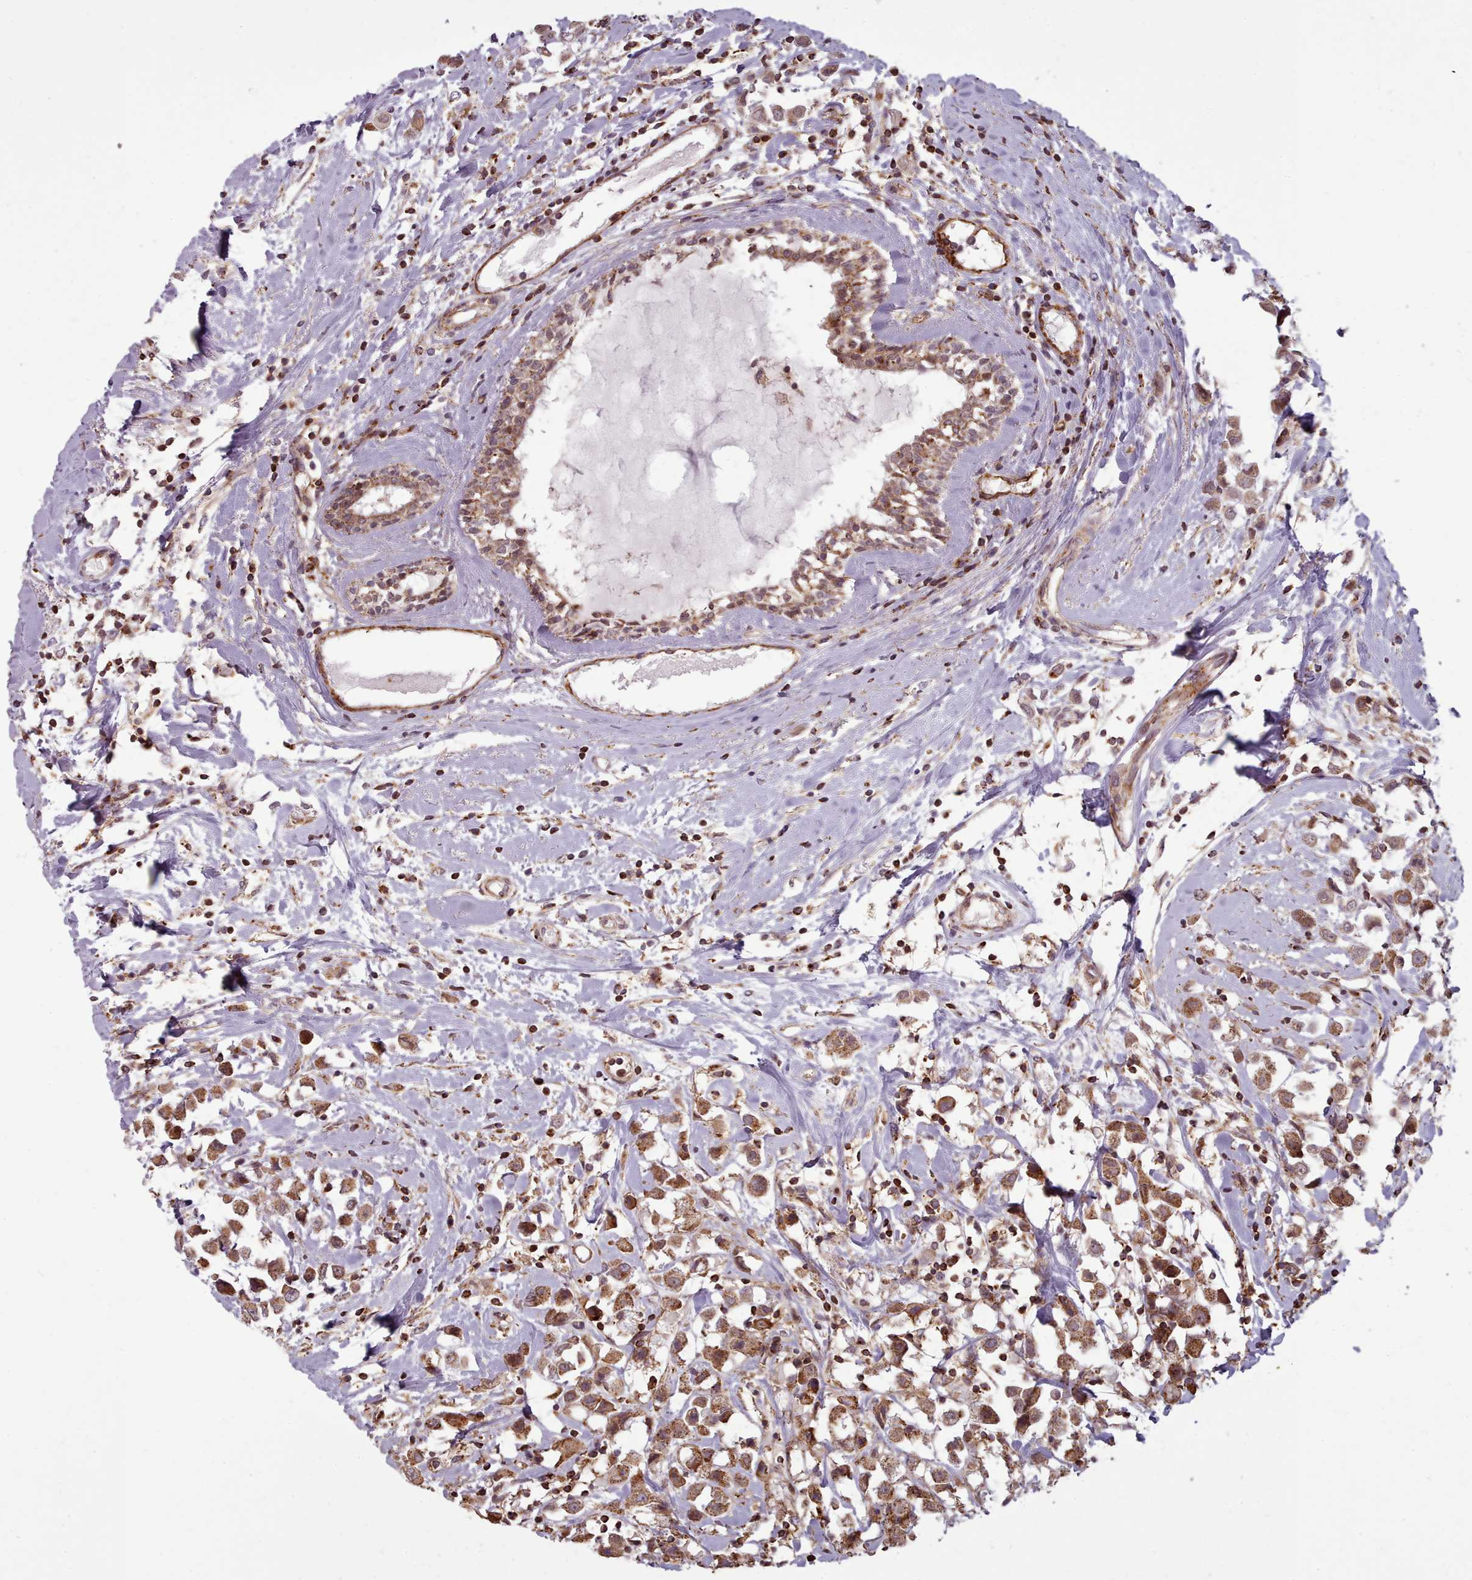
{"staining": {"intensity": "moderate", "quantity": ">75%", "location": "cytoplasmic/membranous"}, "tissue": "breast cancer", "cell_type": "Tumor cells", "image_type": "cancer", "snomed": [{"axis": "morphology", "description": "Duct carcinoma"}, {"axis": "topography", "description": "Breast"}], "caption": "This is an image of immunohistochemistry (IHC) staining of breast cancer, which shows moderate expression in the cytoplasmic/membranous of tumor cells.", "gene": "ZMYM4", "patient": {"sex": "female", "age": 61}}